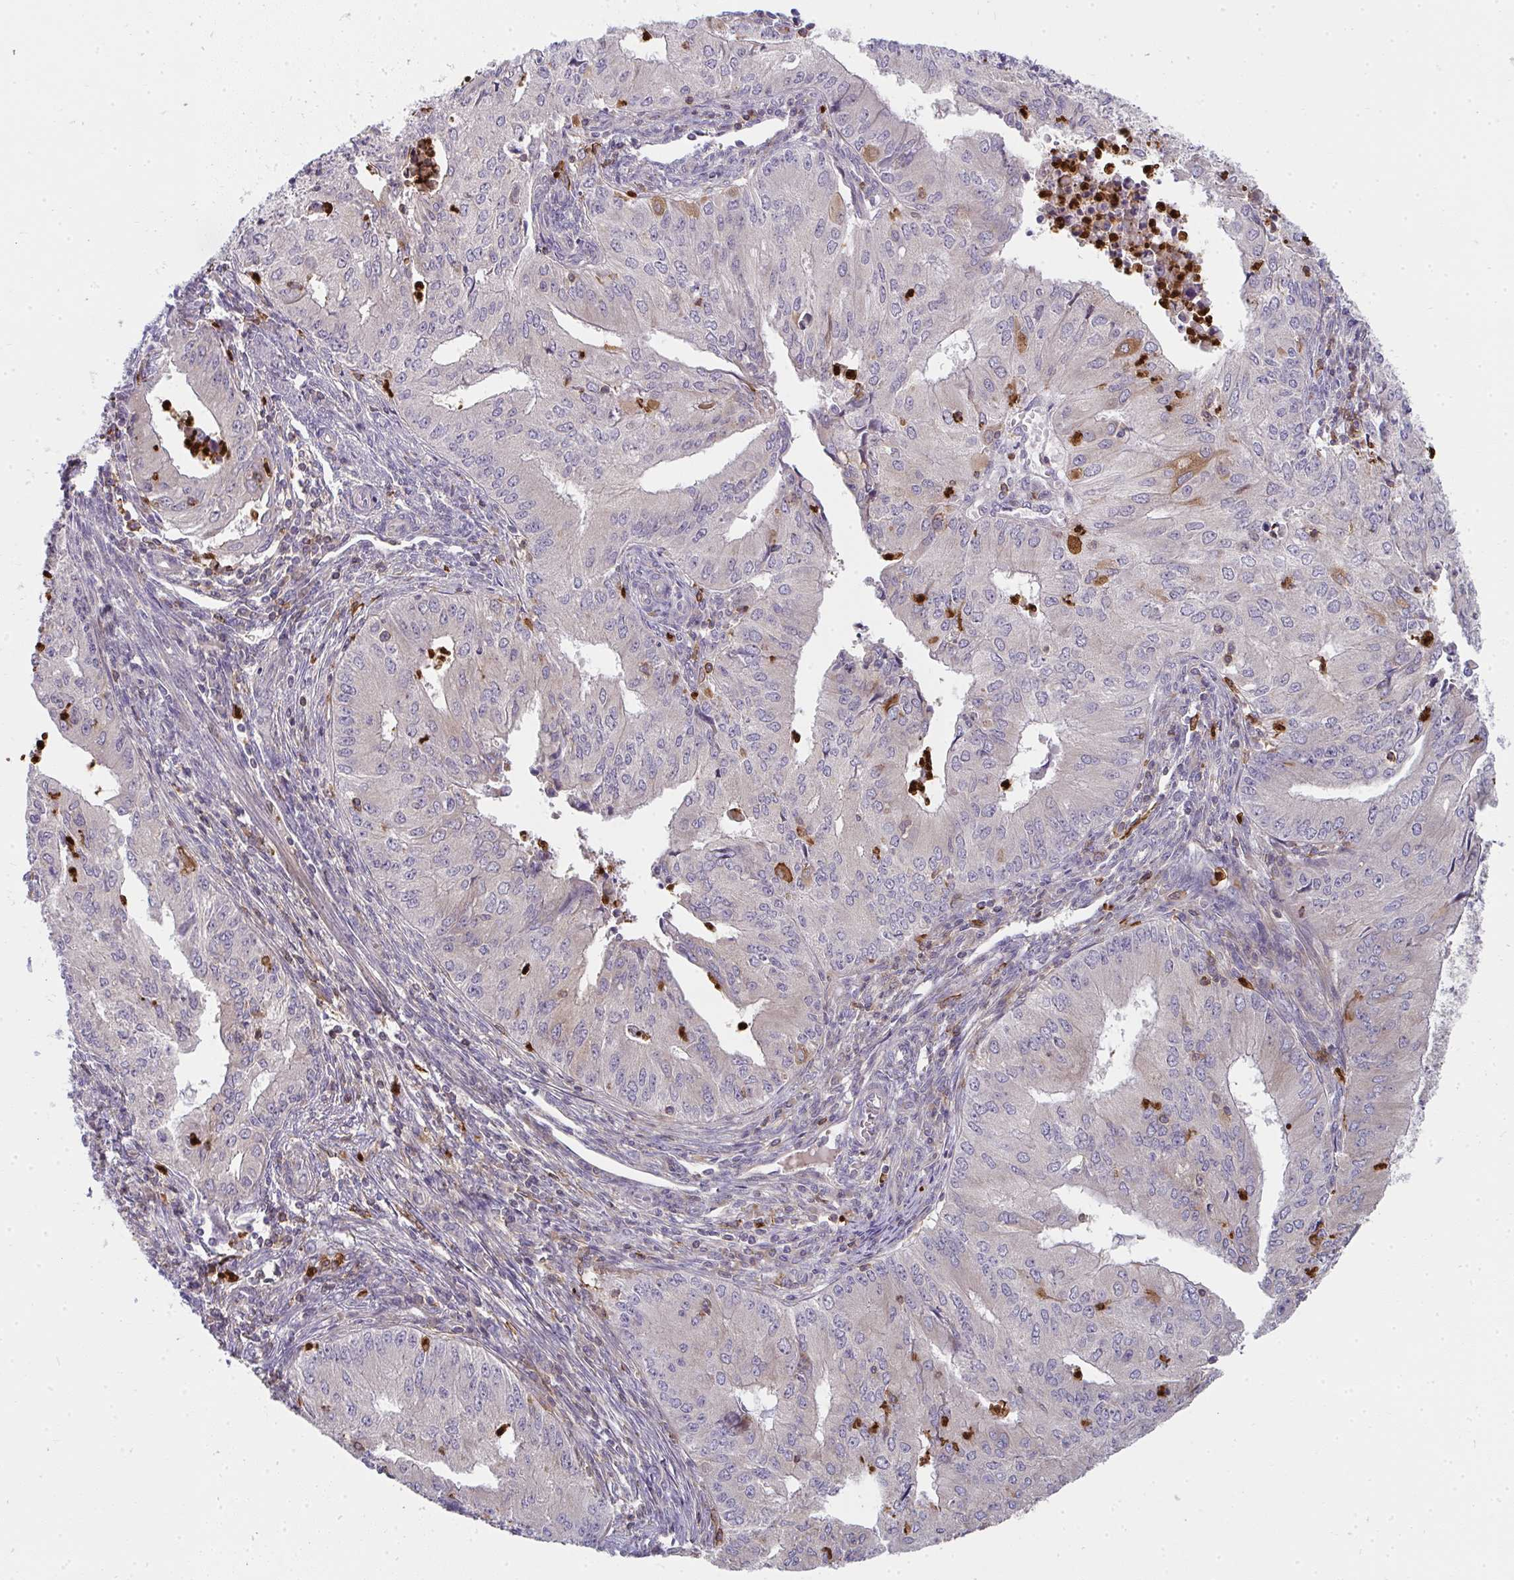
{"staining": {"intensity": "moderate", "quantity": "<25%", "location": "cytoplasmic/membranous"}, "tissue": "endometrial cancer", "cell_type": "Tumor cells", "image_type": "cancer", "snomed": [{"axis": "morphology", "description": "Adenocarcinoma, NOS"}, {"axis": "topography", "description": "Endometrium"}], "caption": "Immunohistochemical staining of endometrial cancer reveals low levels of moderate cytoplasmic/membranous staining in about <25% of tumor cells. (DAB (3,3'-diaminobenzidine) = brown stain, brightfield microscopy at high magnification).", "gene": "CSF3R", "patient": {"sex": "female", "age": 50}}